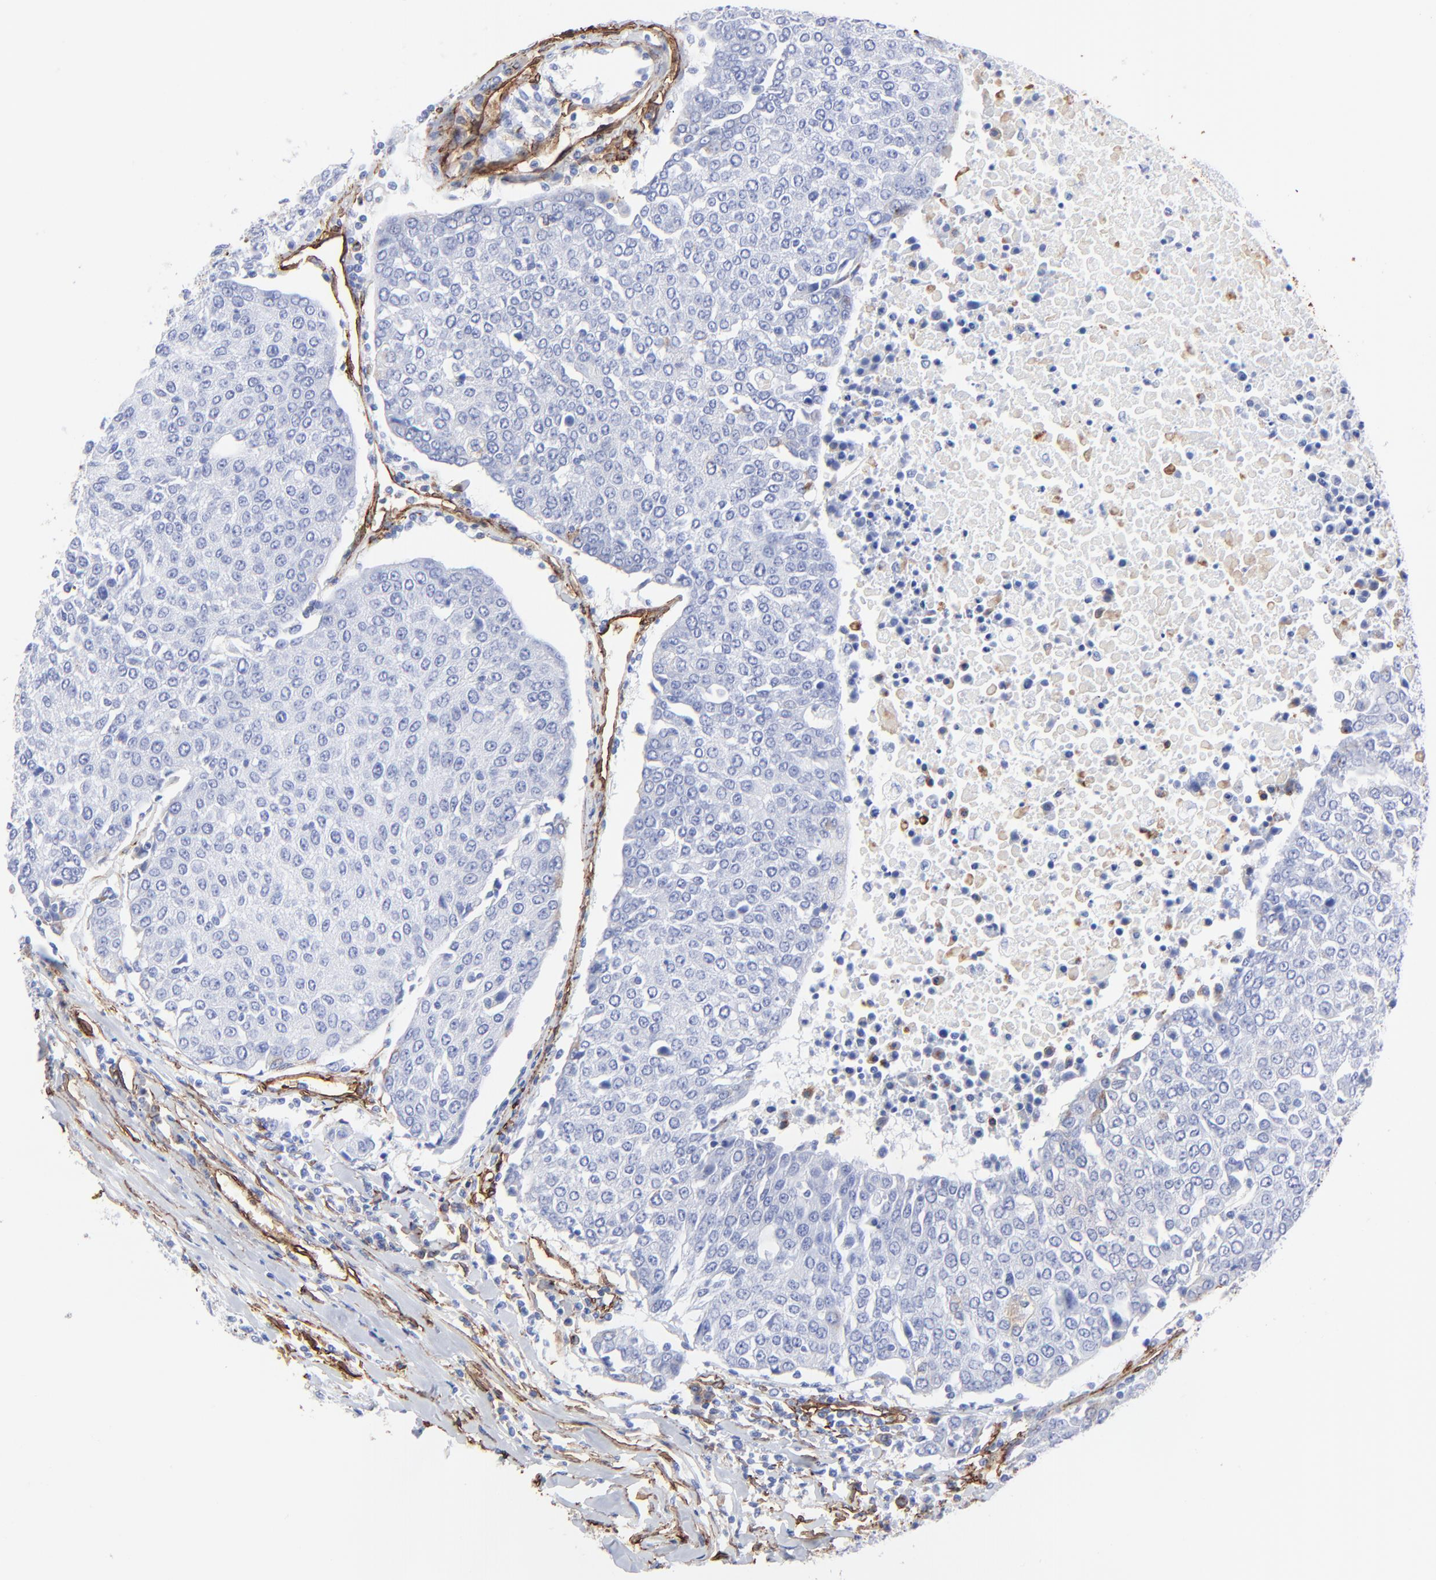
{"staining": {"intensity": "negative", "quantity": "none", "location": "none"}, "tissue": "urothelial cancer", "cell_type": "Tumor cells", "image_type": "cancer", "snomed": [{"axis": "morphology", "description": "Urothelial carcinoma, High grade"}, {"axis": "topography", "description": "Urinary bladder"}], "caption": "High-grade urothelial carcinoma was stained to show a protein in brown. There is no significant staining in tumor cells.", "gene": "CAV1", "patient": {"sex": "female", "age": 85}}